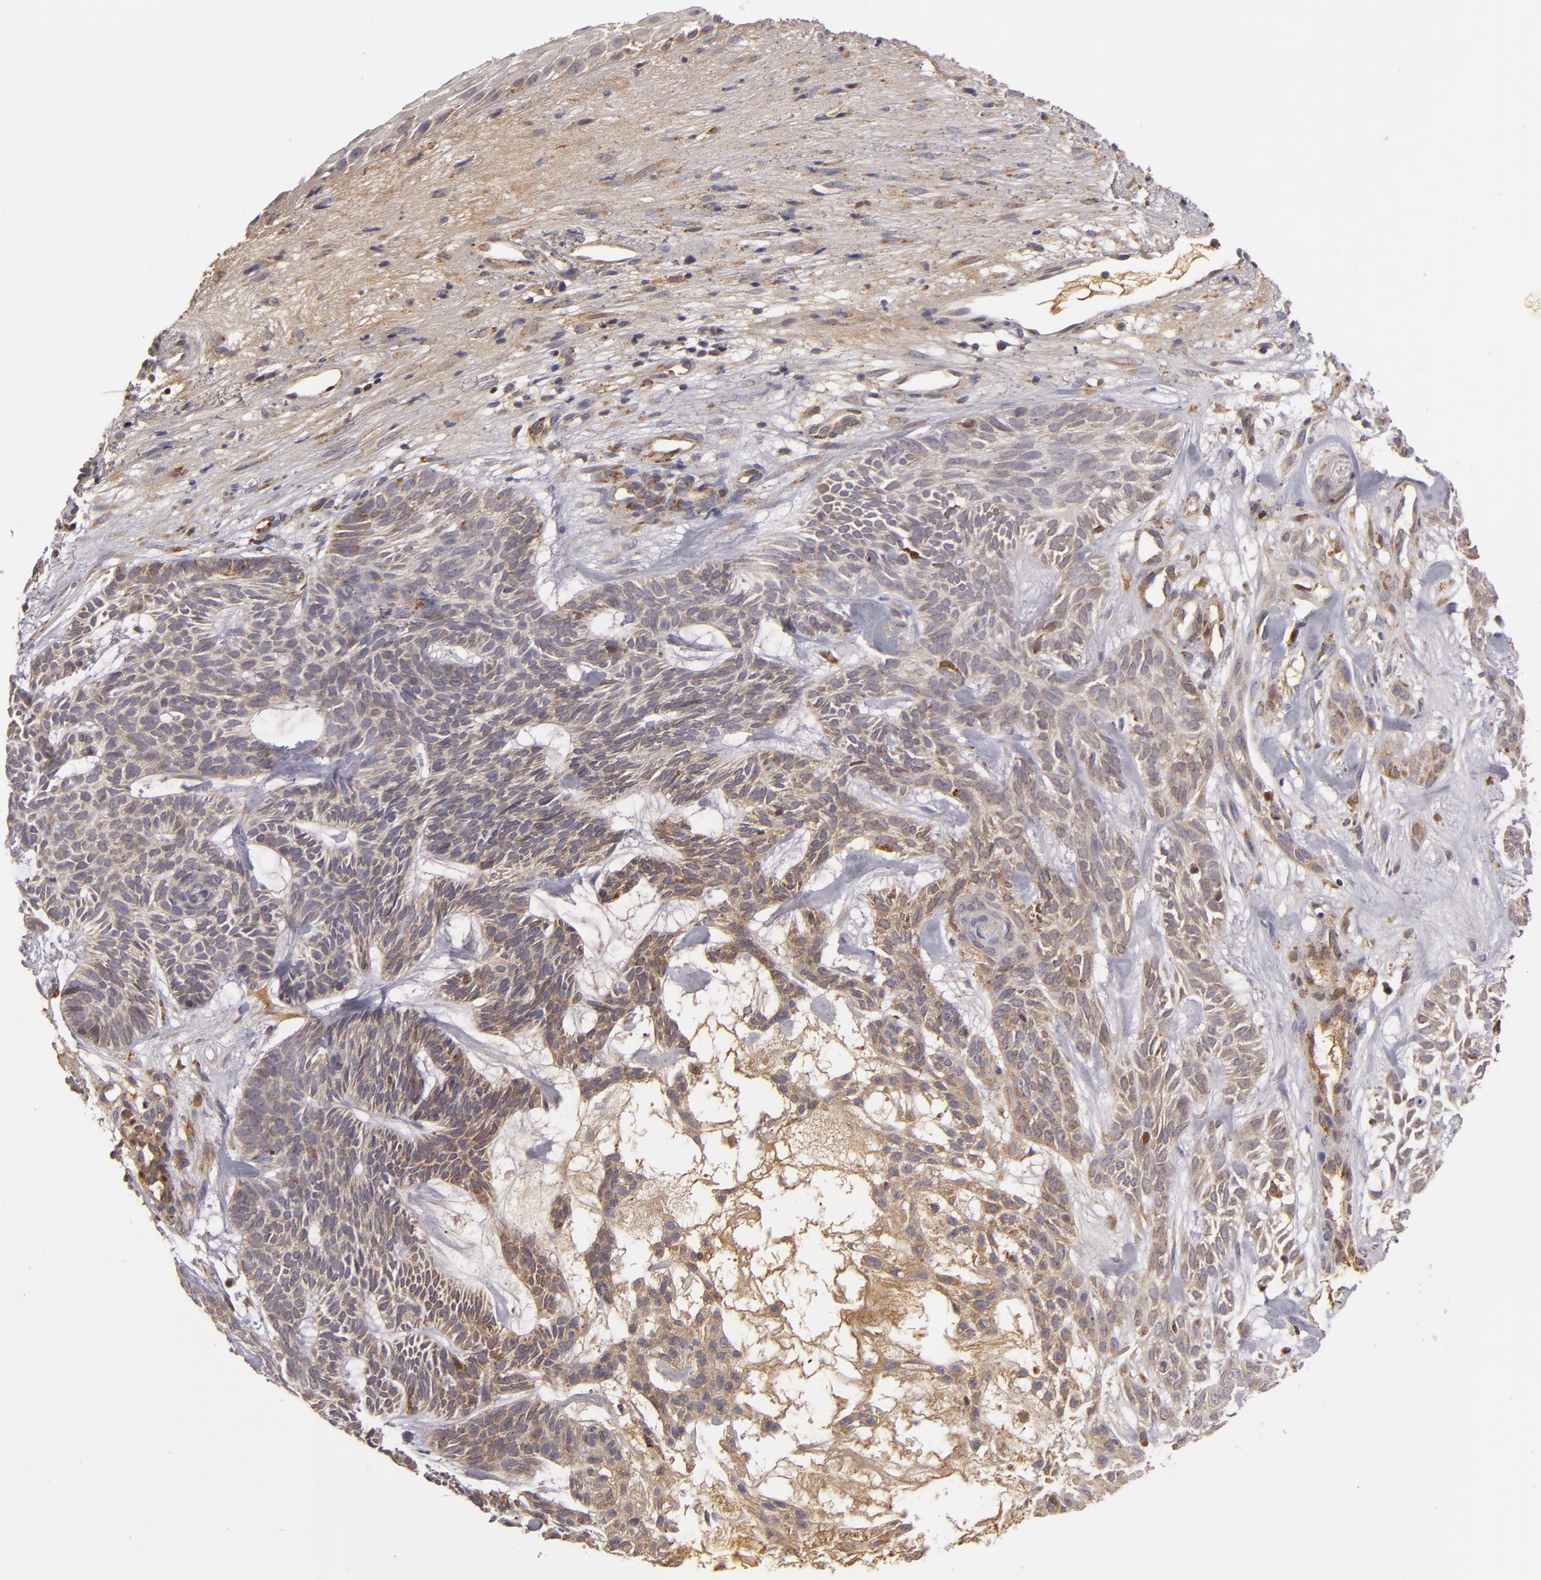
{"staining": {"intensity": "weak", "quantity": ">75%", "location": "cytoplasmic/membranous"}, "tissue": "skin cancer", "cell_type": "Tumor cells", "image_type": "cancer", "snomed": [{"axis": "morphology", "description": "Basal cell carcinoma"}, {"axis": "topography", "description": "Skin"}], "caption": "Immunohistochemical staining of skin cancer (basal cell carcinoma) demonstrates low levels of weak cytoplasmic/membranous staining in about >75% of tumor cells.", "gene": "CFB", "patient": {"sex": "male", "age": 75}}